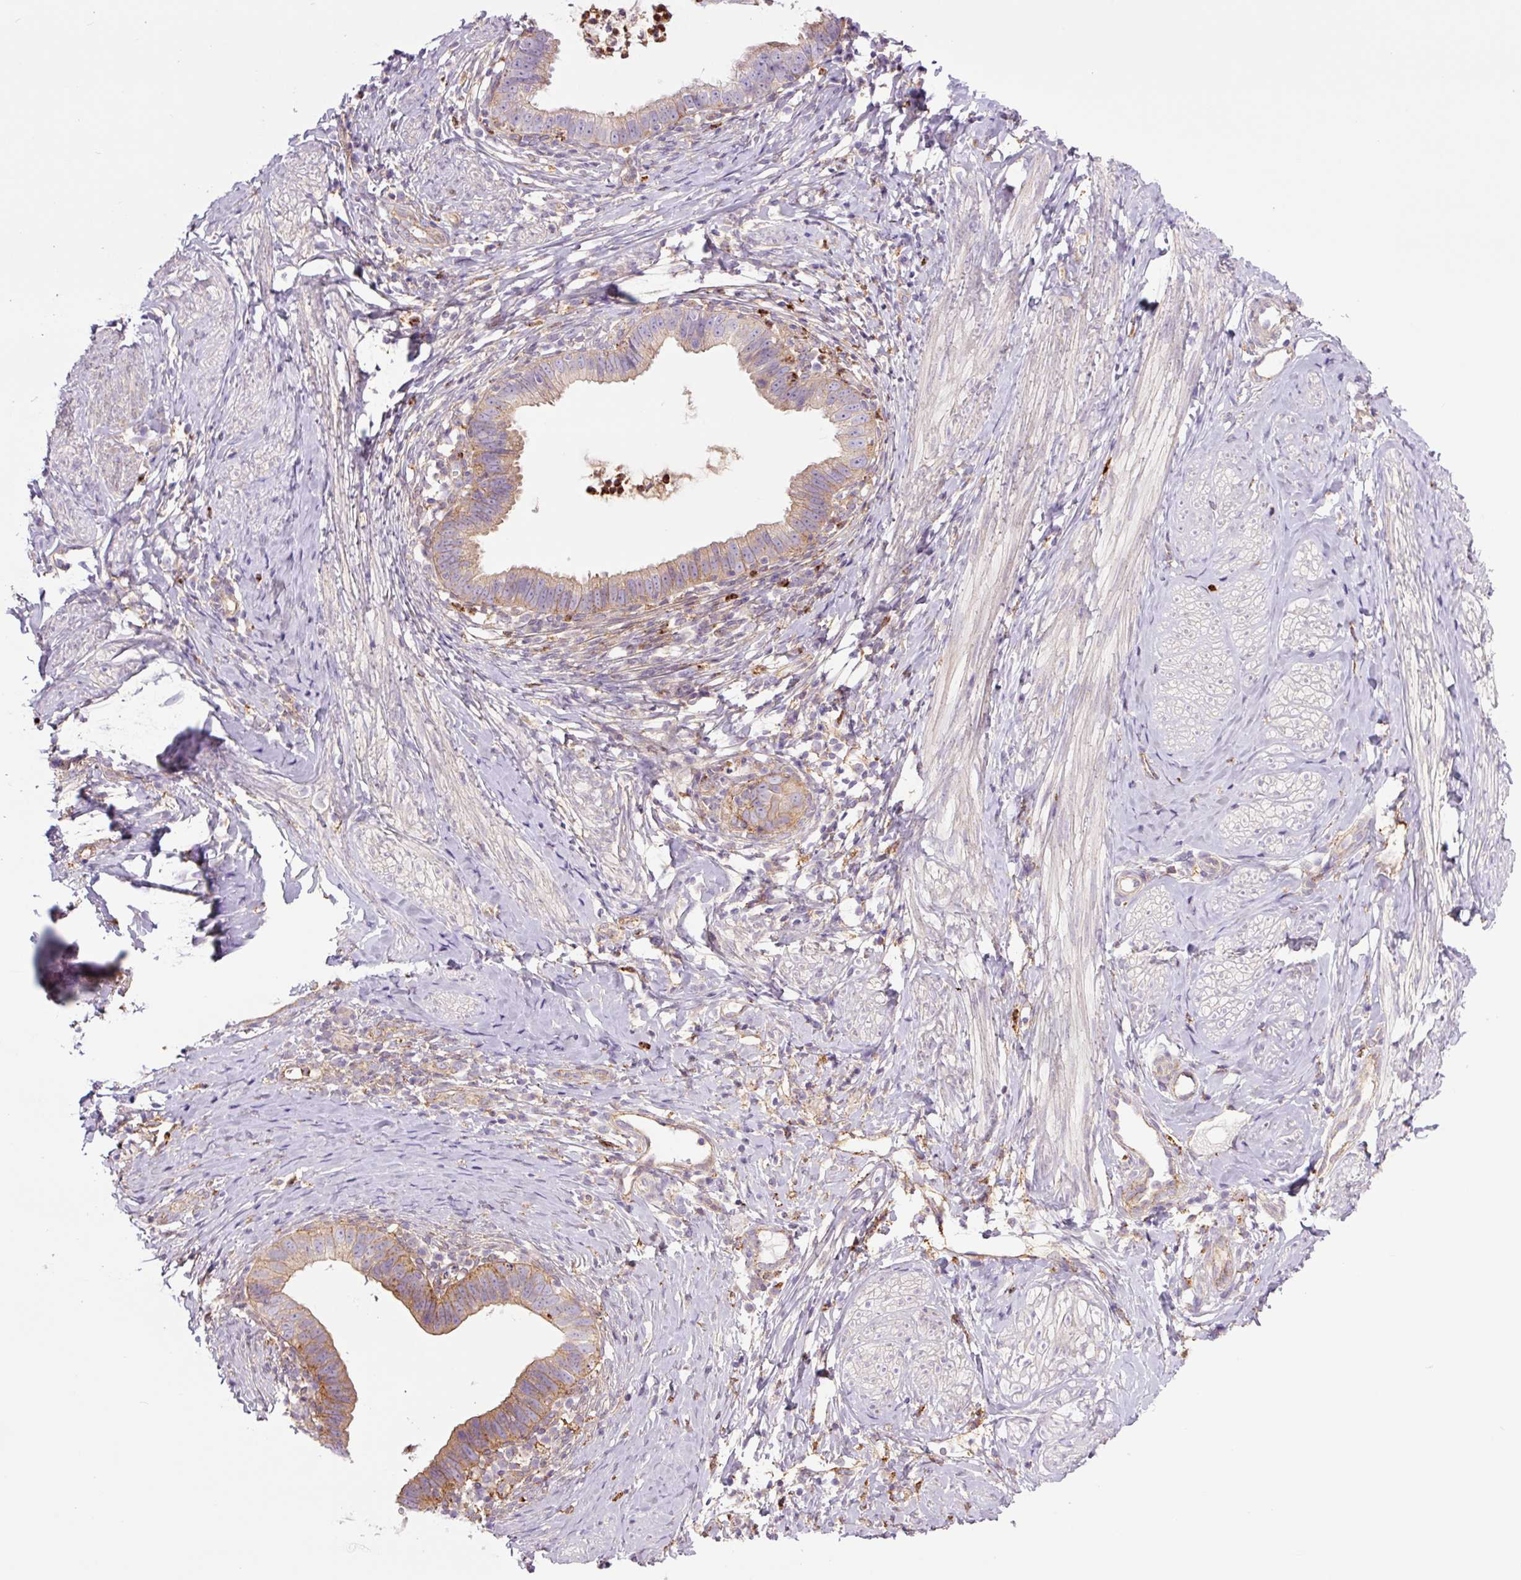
{"staining": {"intensity": "moderate", "quantity": "25%-75%", "location": "cytoplasmic/membranous"}, "tissue": "cervical cancer", "cell_type": "Tumor cells", "image_type": "cancer", "snomed": [{"axis": "morphology", "description": "Adenocarcinoma, NOS"}, {"axis": "topography", "description": "Cervix"}], "caption": "Approximately 25%-75% of tumor cells in cervical cancer (adenocarcinoma) show moderate cytoplasmic/membranous protein positivity as visualized by brown immunohistochemical staining.", "gene": "SH2D6", "patient": {"sex": "female", "age": 36}}